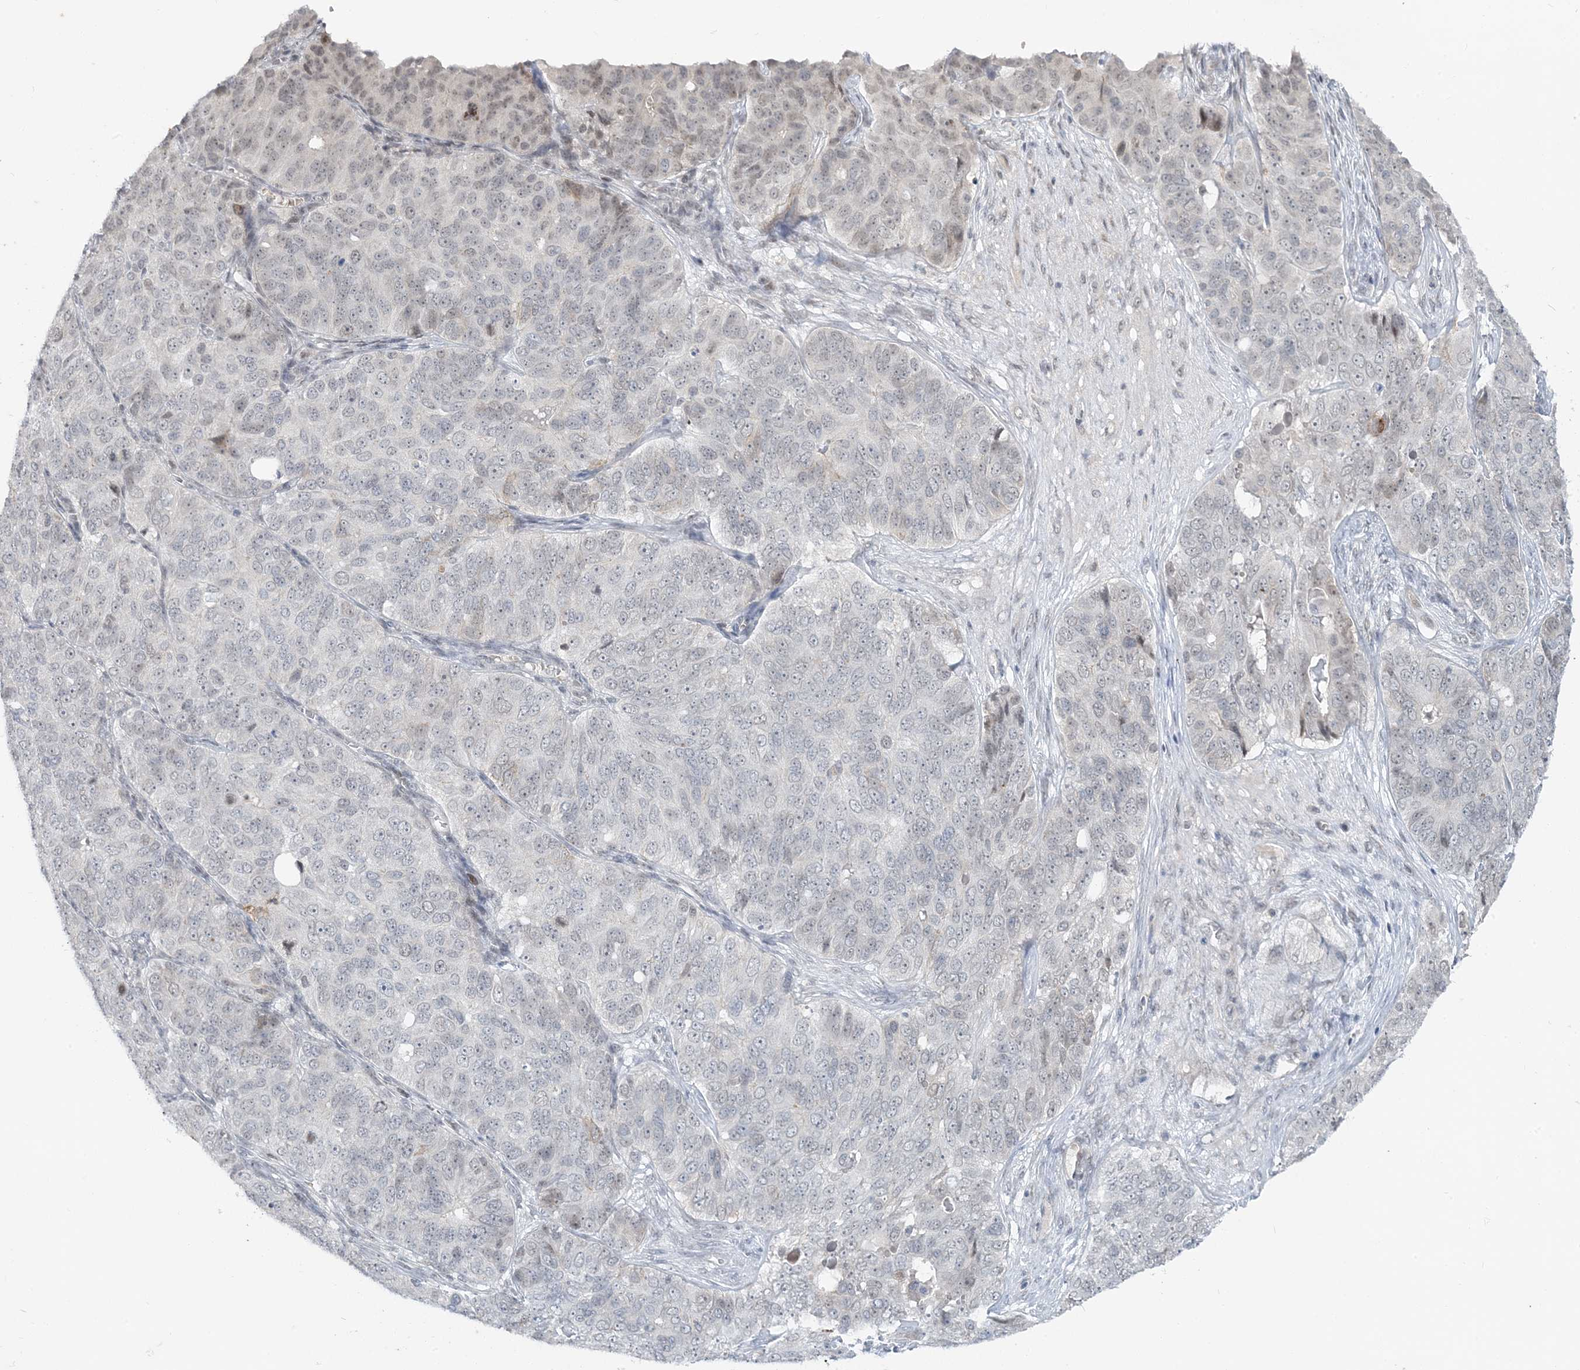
{"staining": {"intensity": "negative", "quantity": "none", "location": "none"}, "tissue": "ovarian cancer", "cell_type": "Tumor cells", "image_type": "cancer", "snomed": [{"axis": "morphology", "description": "Carcinoma, endometroid"}, {"axis": "topography", "description": "Ovary"}], "caption": "Image shows no significant protein staining in tumor cells of endometroid carcinoma (ovarian).", "gene": "LEXM", "patient": {"sex": "female", "age": 51}}